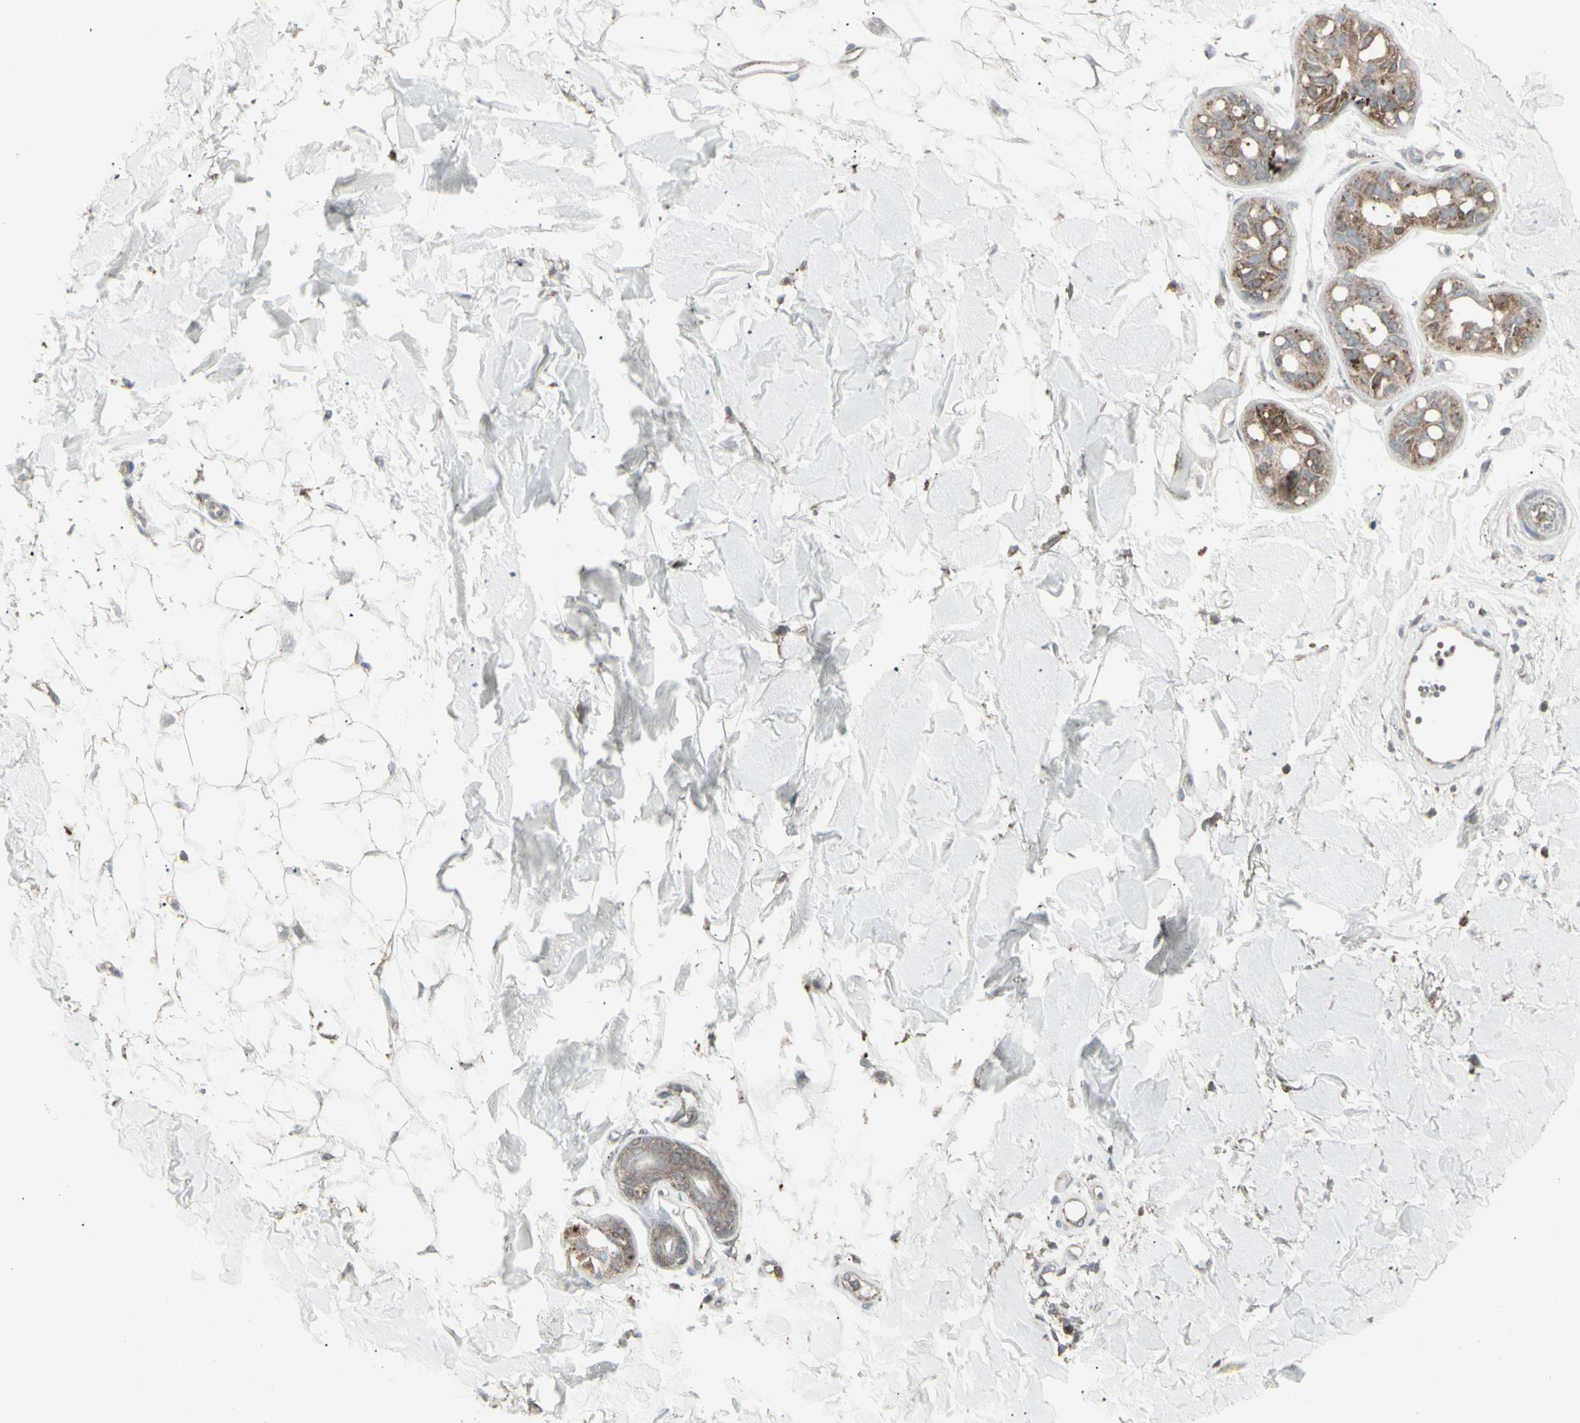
{"staining": {"intensity": "moderate", "quantity": "25%-75%", "location": "cytoplasmic/membranous"}, "tissue": "skin cancer", "cell_type": "Tumor cells", "image_type": "cancer", "snomed": [{"axis": "morphology", "description": "Basal cell carcinoma"}, {"axis": "topography", "description": "Skin"}], "caption": "Immunohistochemistry (IHC) photomicrograph of basal cell carcinoma (skin) stained for a protein (brown), which shows medium levels of moderate cytoplasmic/membranous staining in about 25%-75% of tumor cells.", "gene": "RNASEL", "patient": {"sex": "female", "age": 58}}